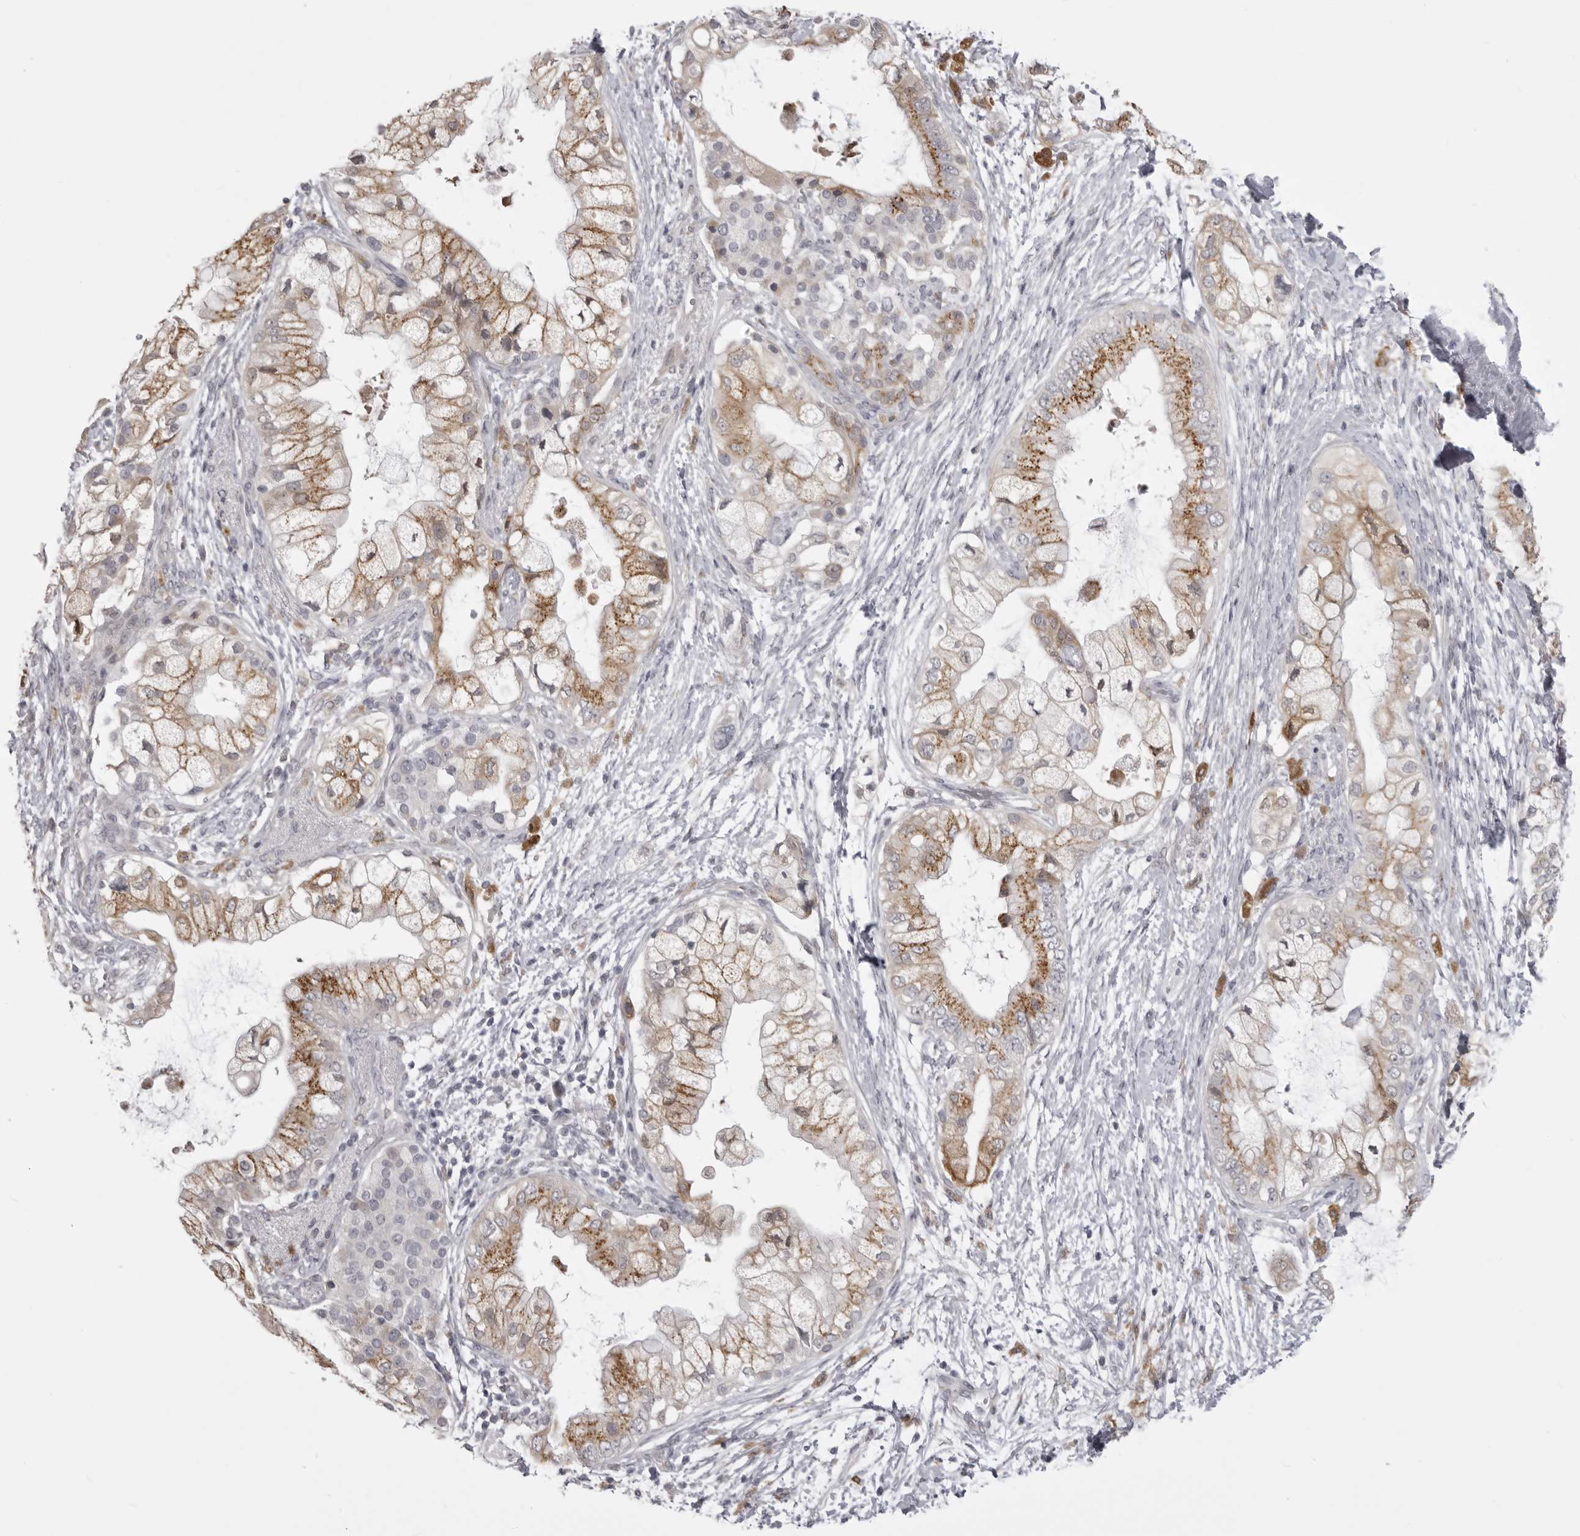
{"staining": {"intensity": "moderate", "quantity": ">75%", "location": "cytoplasmic/membranous"}, "tissue": "pancreatic cancer", "cell_type": "Tumor cells", "image_type": "cancer", "snomed": [{"axis": "morphology", "description": "Adenocarcinoma, NOS"}, {"axis": "topography", "description": "Pancreas"}], "caption": "There is medium levels of moderate cytoplasmic/membranous positivity in tumor cells of pancreatic cancer (adenocarcinoma), as demonstrated by immunohistochemical staining (brown color).", "gene": "NCEH1", "patient": {"sex": "male", "age": 53}}